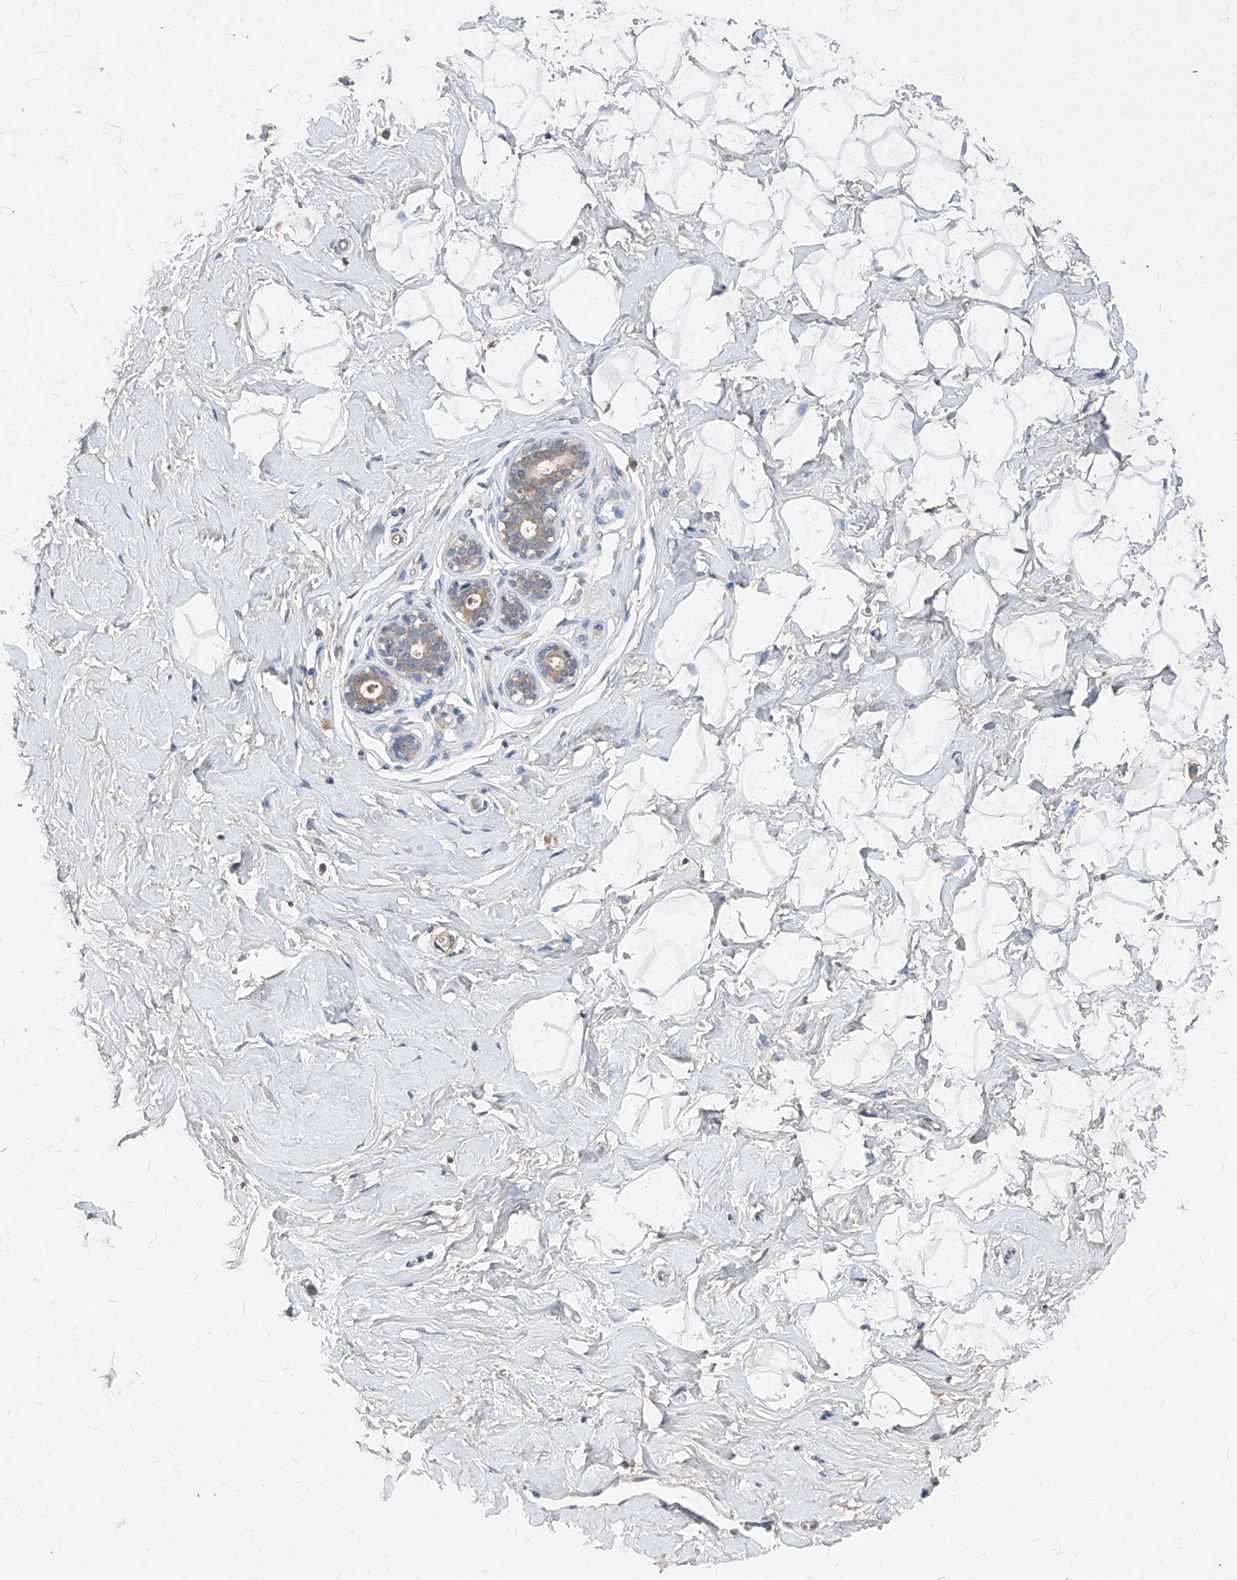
{"staining": {"intensity": "negative", "quantity": "none", "location": "none"}, "tissue": "breast", "cell_type": "Adipocytes", "image_type": "normal", "snomed": [{"axis": "morphology", "description": "Normal tissue, NOS"}, {"axis": "morphology", "description": "Adenoma, NOS"}, {"axis": "topography", "description": "Breast"}], "caption": "DAB immunohistochemical staining of benign human breast displays no significant positivity in adipocytes.", "gene": "SYNGR1", "patient": {"sex": "female", "age": 23}}